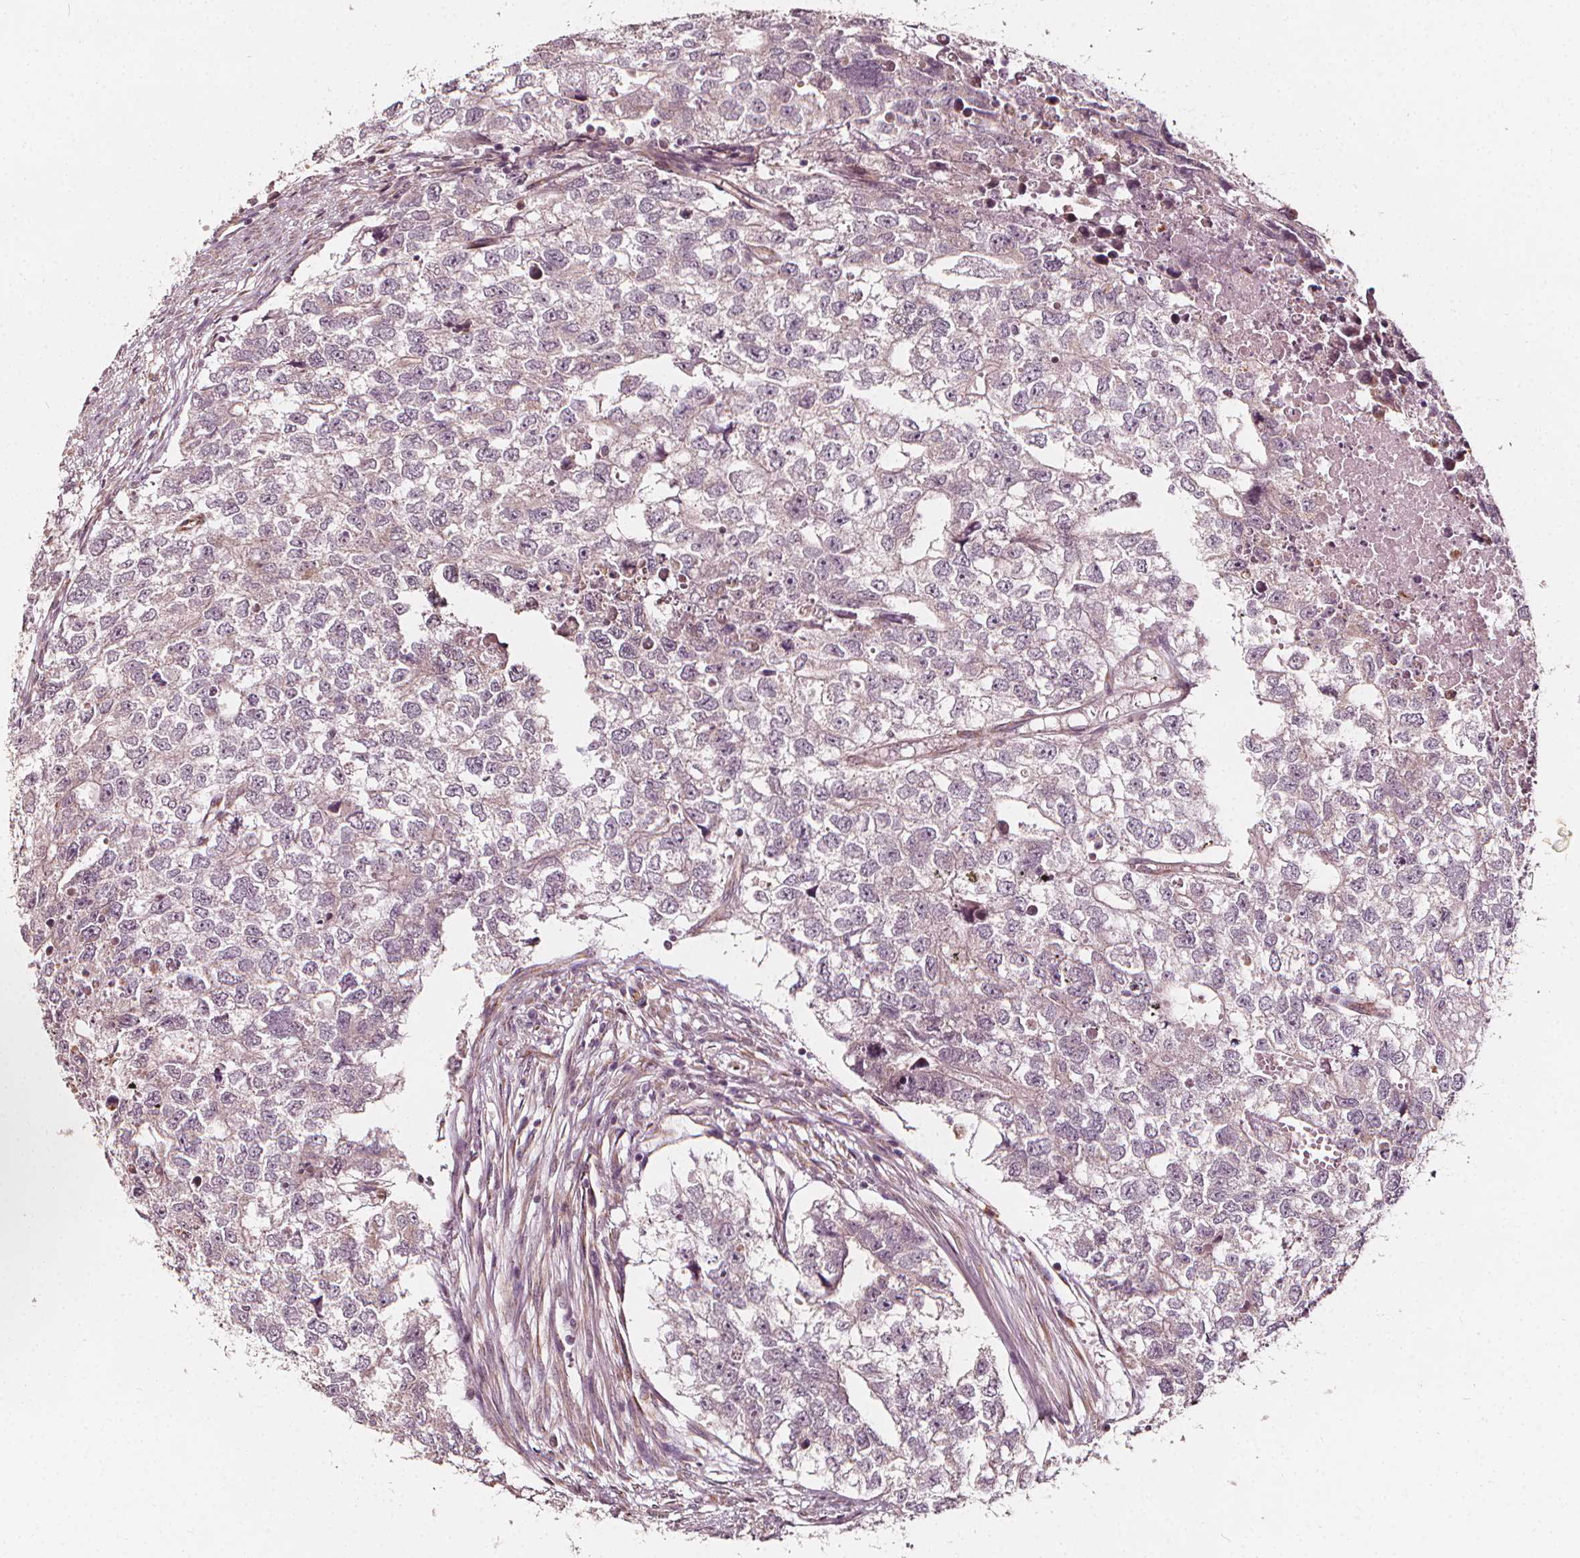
{"staining": {"intensity": "negative", "quantity": "none", "location": "none"}, "tissue": "testis cancer", "cell_type": "Tumor cells", "image_type": "cancer", "snomed": [{"axis": "morphology", "description": "Carcinoma, Embryonal, NOS"}, {"axis": "morphology", "description": "Teratoma, malignant, NOS"}, {"axis": "topography", "description": "Testis"}], "caption": "Immunohistochemical staining of malignant teratoma (testis) shows no significant staining in tumor cells.", "gene": "NPC1L1", "patient": {"sex": "male", "age": 44}}